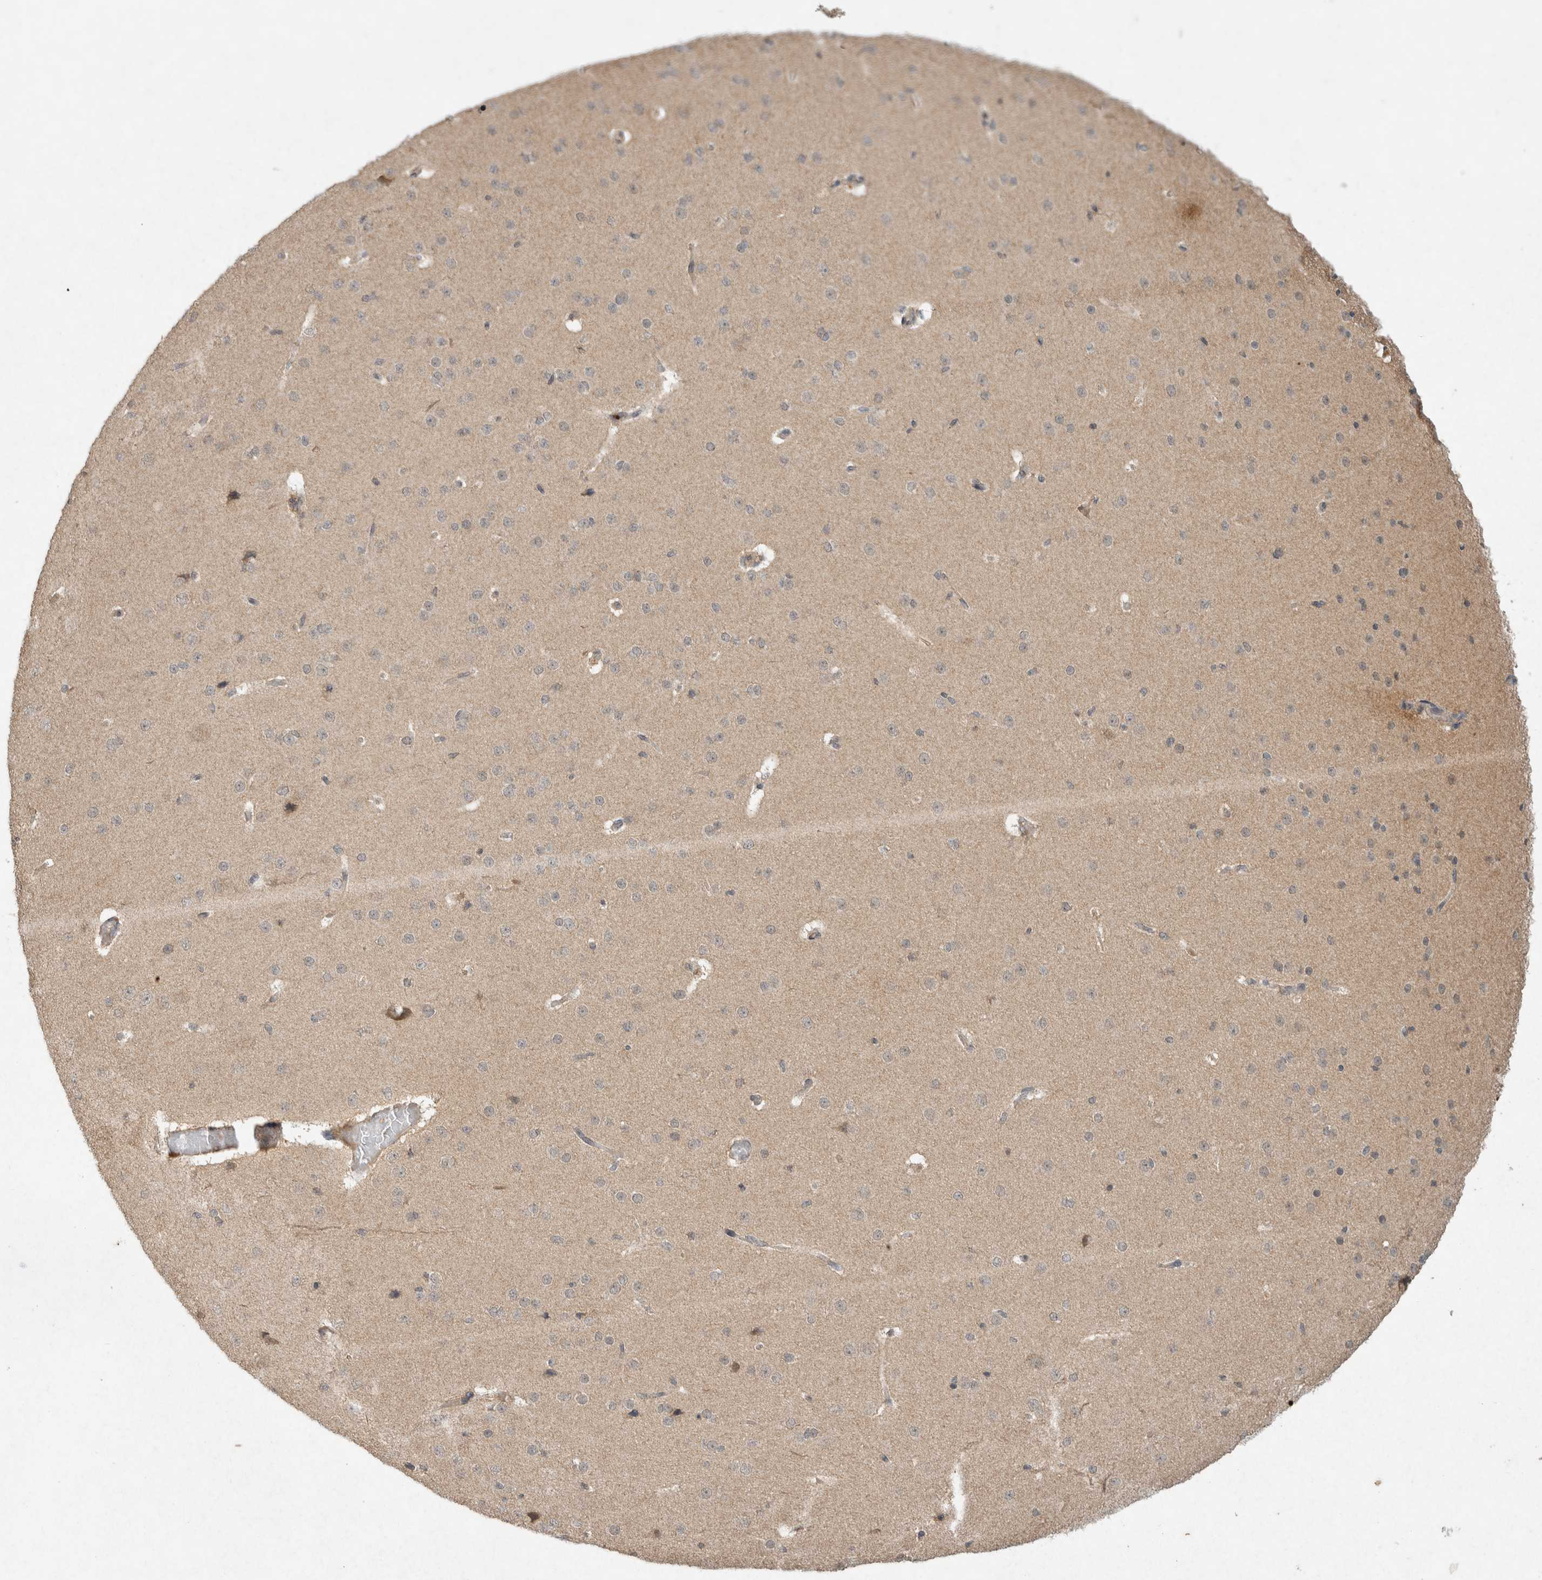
{"staining": {"intensity": "negative", "quantity": "none", "location": "none"}, "tissue": "cerebral cortex", "cell_type": "Endothelial cells", "image_type": "normal", "snomed": [{"axis": "morphology", "description": "Normal tissue, NOS"}, {"axis": "morphology", "description": "Developmental malformation"}, {"axis": "topography", "description": "Cerebral cortex"}], "caption": "DAB (3,3'-diaminobenzidine) immunohistochemical staining of normal human cerebral cortex reveals no significant expression in endothelial cells.", "gene": "LOXL2", "patient": {"sex": "female", "age": 30}}